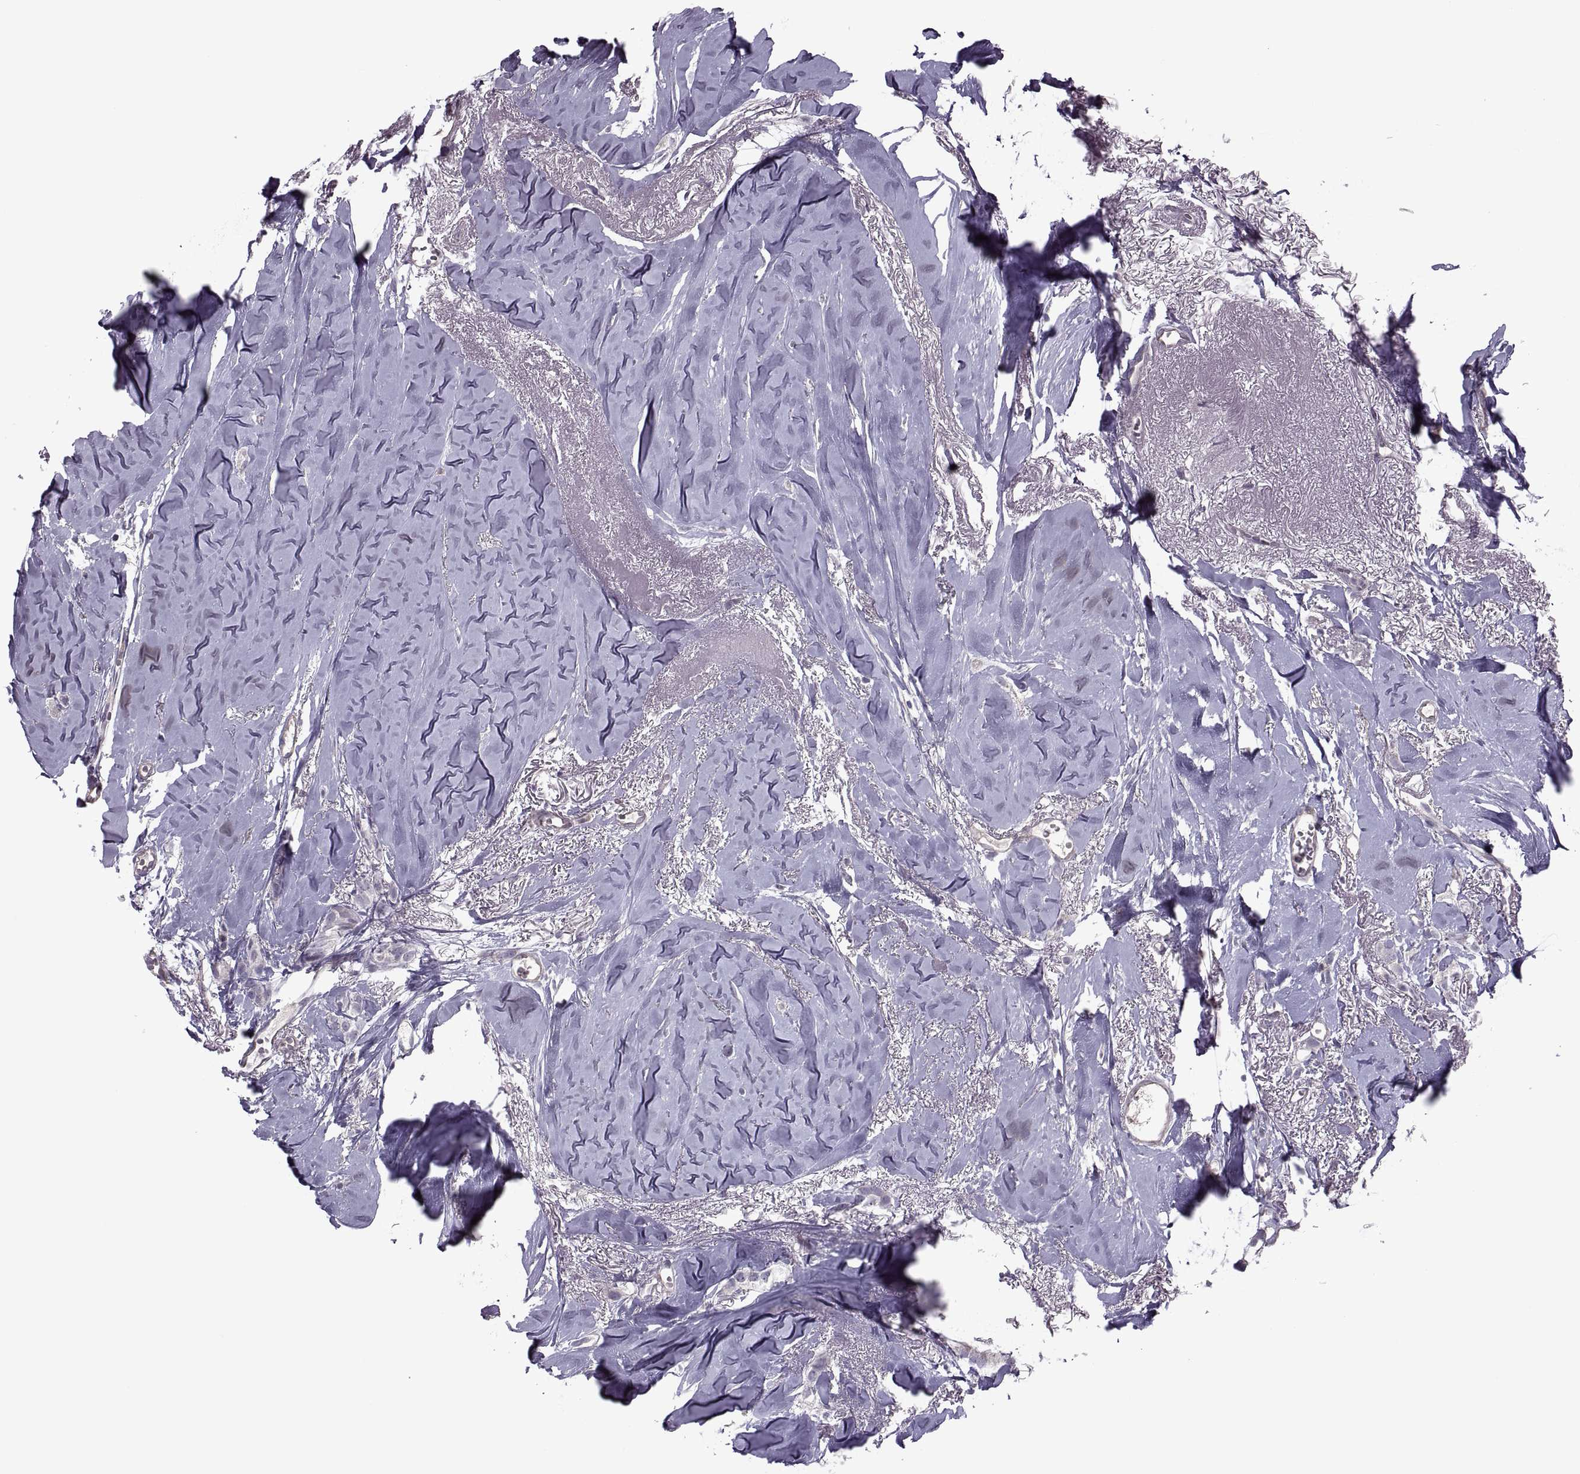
{"staining": {"intensity": "negative", "quantity": "none", "location": "none"}, "tissue": "breast cancer", "cell_type": "Tumor cells", "image_type": "cancer", "snomed": [{"axis": "morphology", "description": "Duct carcinoma"}, {"axis": "topography", "description": "Breast"}], "caption": "Image shows no protein staining in tumor cells of intraductal carcinoma (breast) tissue.", "gene": "ODF3", "patient": {"sex": "female", "age": 85}}